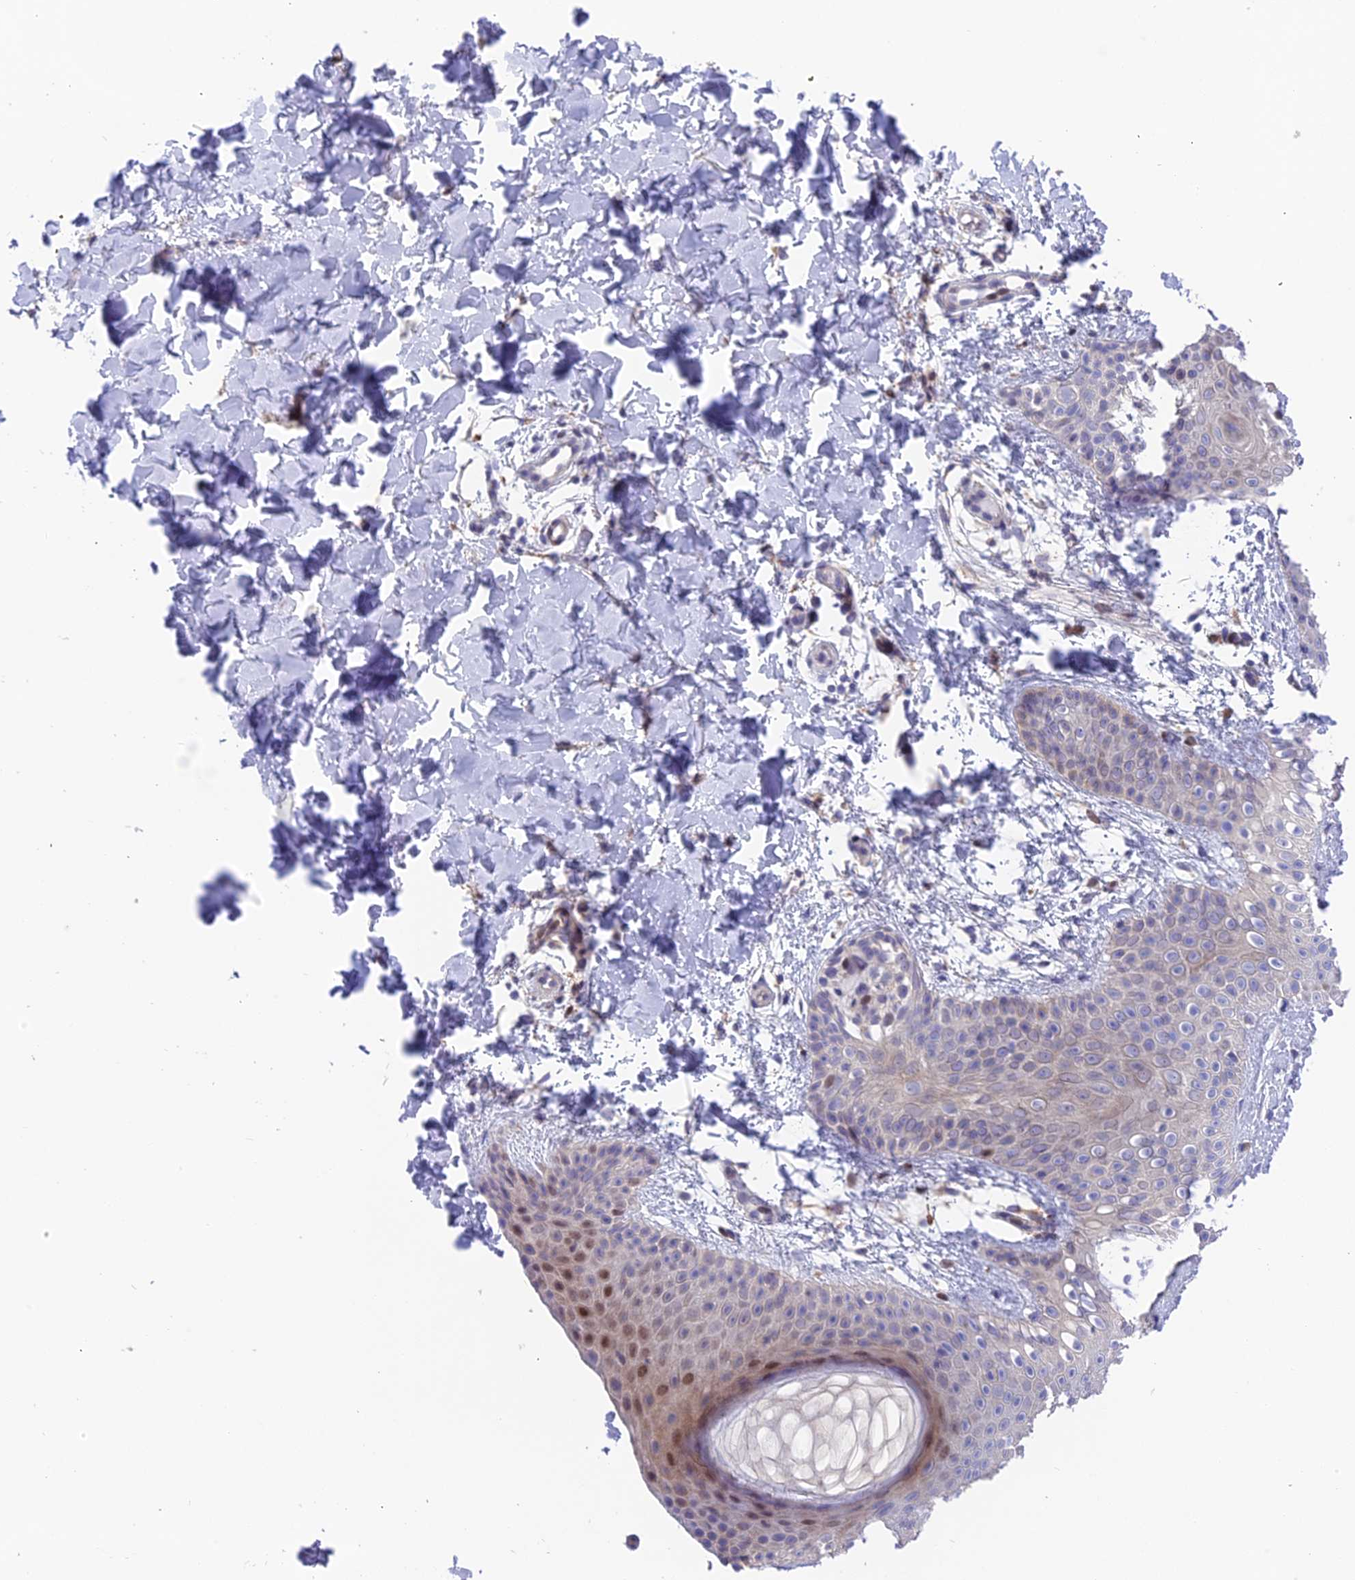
{"staining": {"intensity": "moderate", "quantity": "<25%", "location": "cytoplasmic/membranous"}, "tissue": "skin", "cell_type": "Fibroblasts", "image_type": "normal", "snomed": [{"axis": "morphology", "description": "Normal tissue, NOS"}, {"axis": "topography", "description": "Skin"}], "caption": "Immunohistochemical staining of benign human skin displays moderate cytoplasmic/membranous protein expression in approximately <25% of fibroblasts.", "gene": "PUS10", "patient": {"sex": "male", "age": 36}}